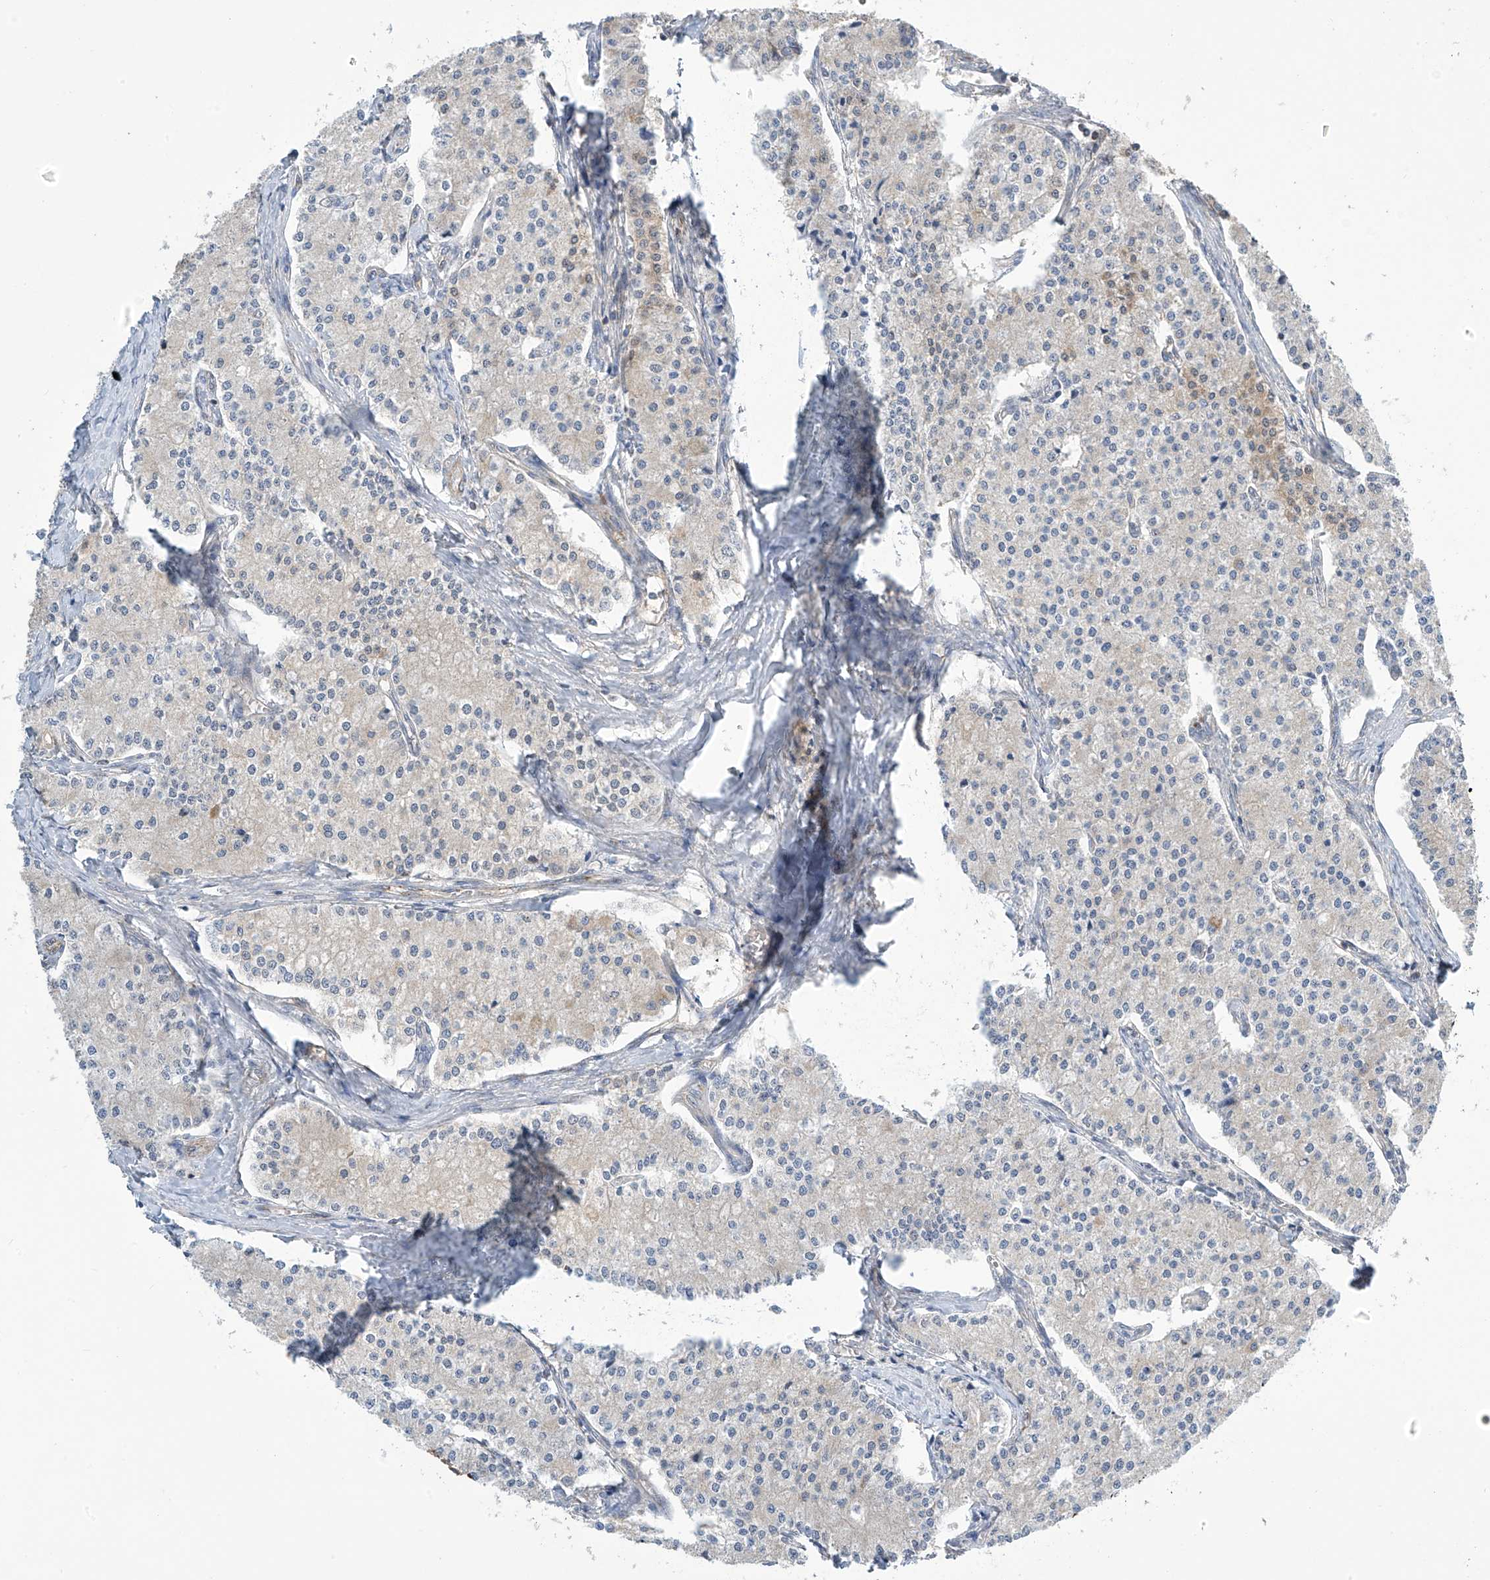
{"staining": {"intensity": "negative", "quantity": "none", "location": "none"}, "tissue": "carcinoid", "cell_type": "Tumor cells", "image_type": "cancer", "snomed": [{"axis": "morphology", "description": "Carcinoid, malignant, NOS"}, {"axis": "topography", "description": "Colon"}], "caption": "The IHC histopathology image has no significant staining in tumor cells of carcinoid tissue. (Immunohistochemistry, brightfield microscopy, high magnification).", "gene": "IBA57", "patient": {"sex": "female", "age": 52}}